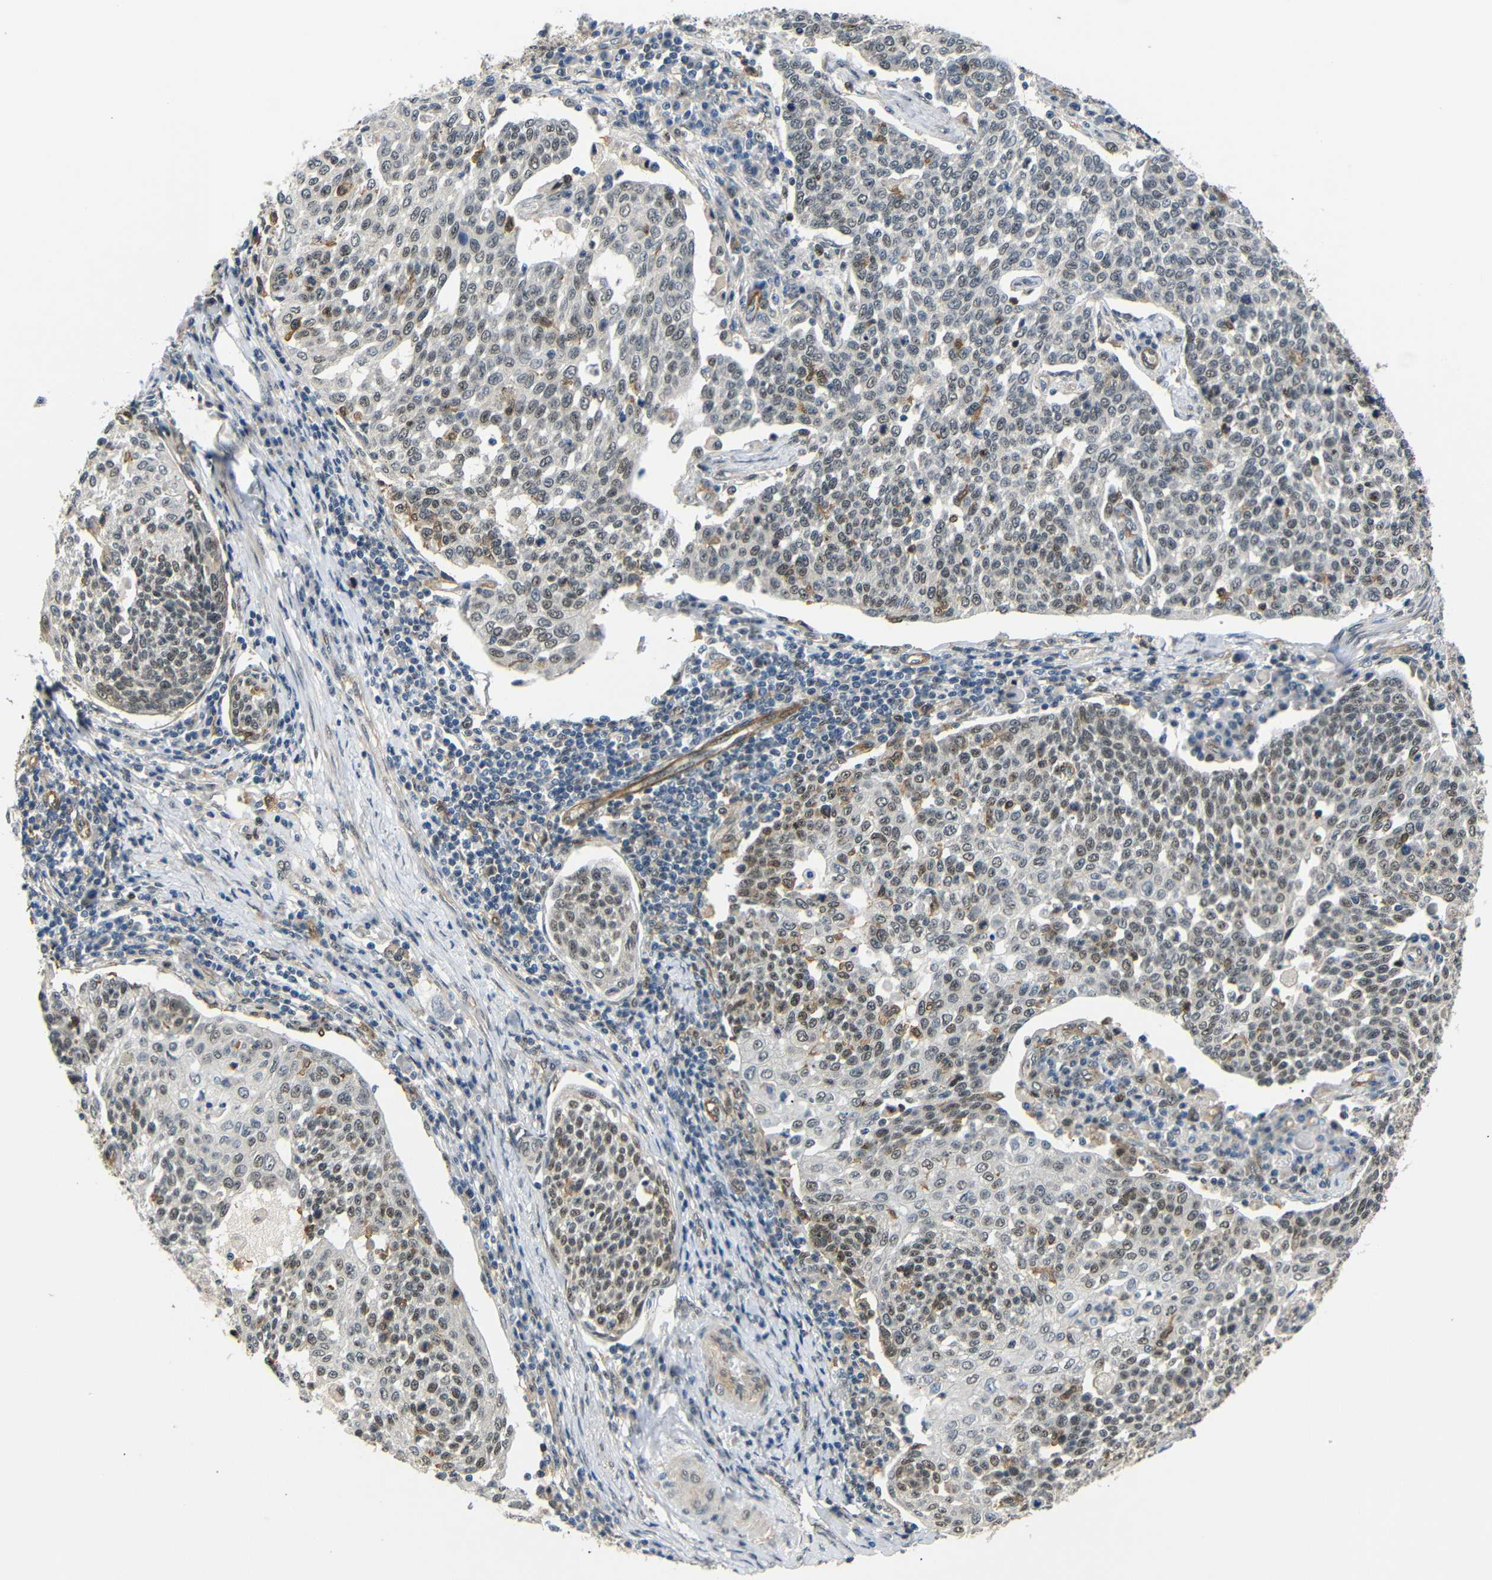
{"staining": {"intensity": "moderate", "quantity": "25%-75%", "location": "nuclear"}, "tissue": "cervical cancer", "cell_type": "Tumor cells", "image_type": "cancer", "snomed": [{"axis": "morphology", "description": "Squamous cell carcinoma, NOS"}, {"axis": "topography", "description": "Cervix"}], "caption": "Immunohistochemical staining of cervical cancer (squamous cell carcinoma) displays medium levels of moderate nuclear expression in approximately 25%-75% of tumor cells. Immunohistochemistry stains the protein of interest in brown and the nuclei are stained blue.", "gene": "PARN", "patient": {"sex": "female", "age": 34}}